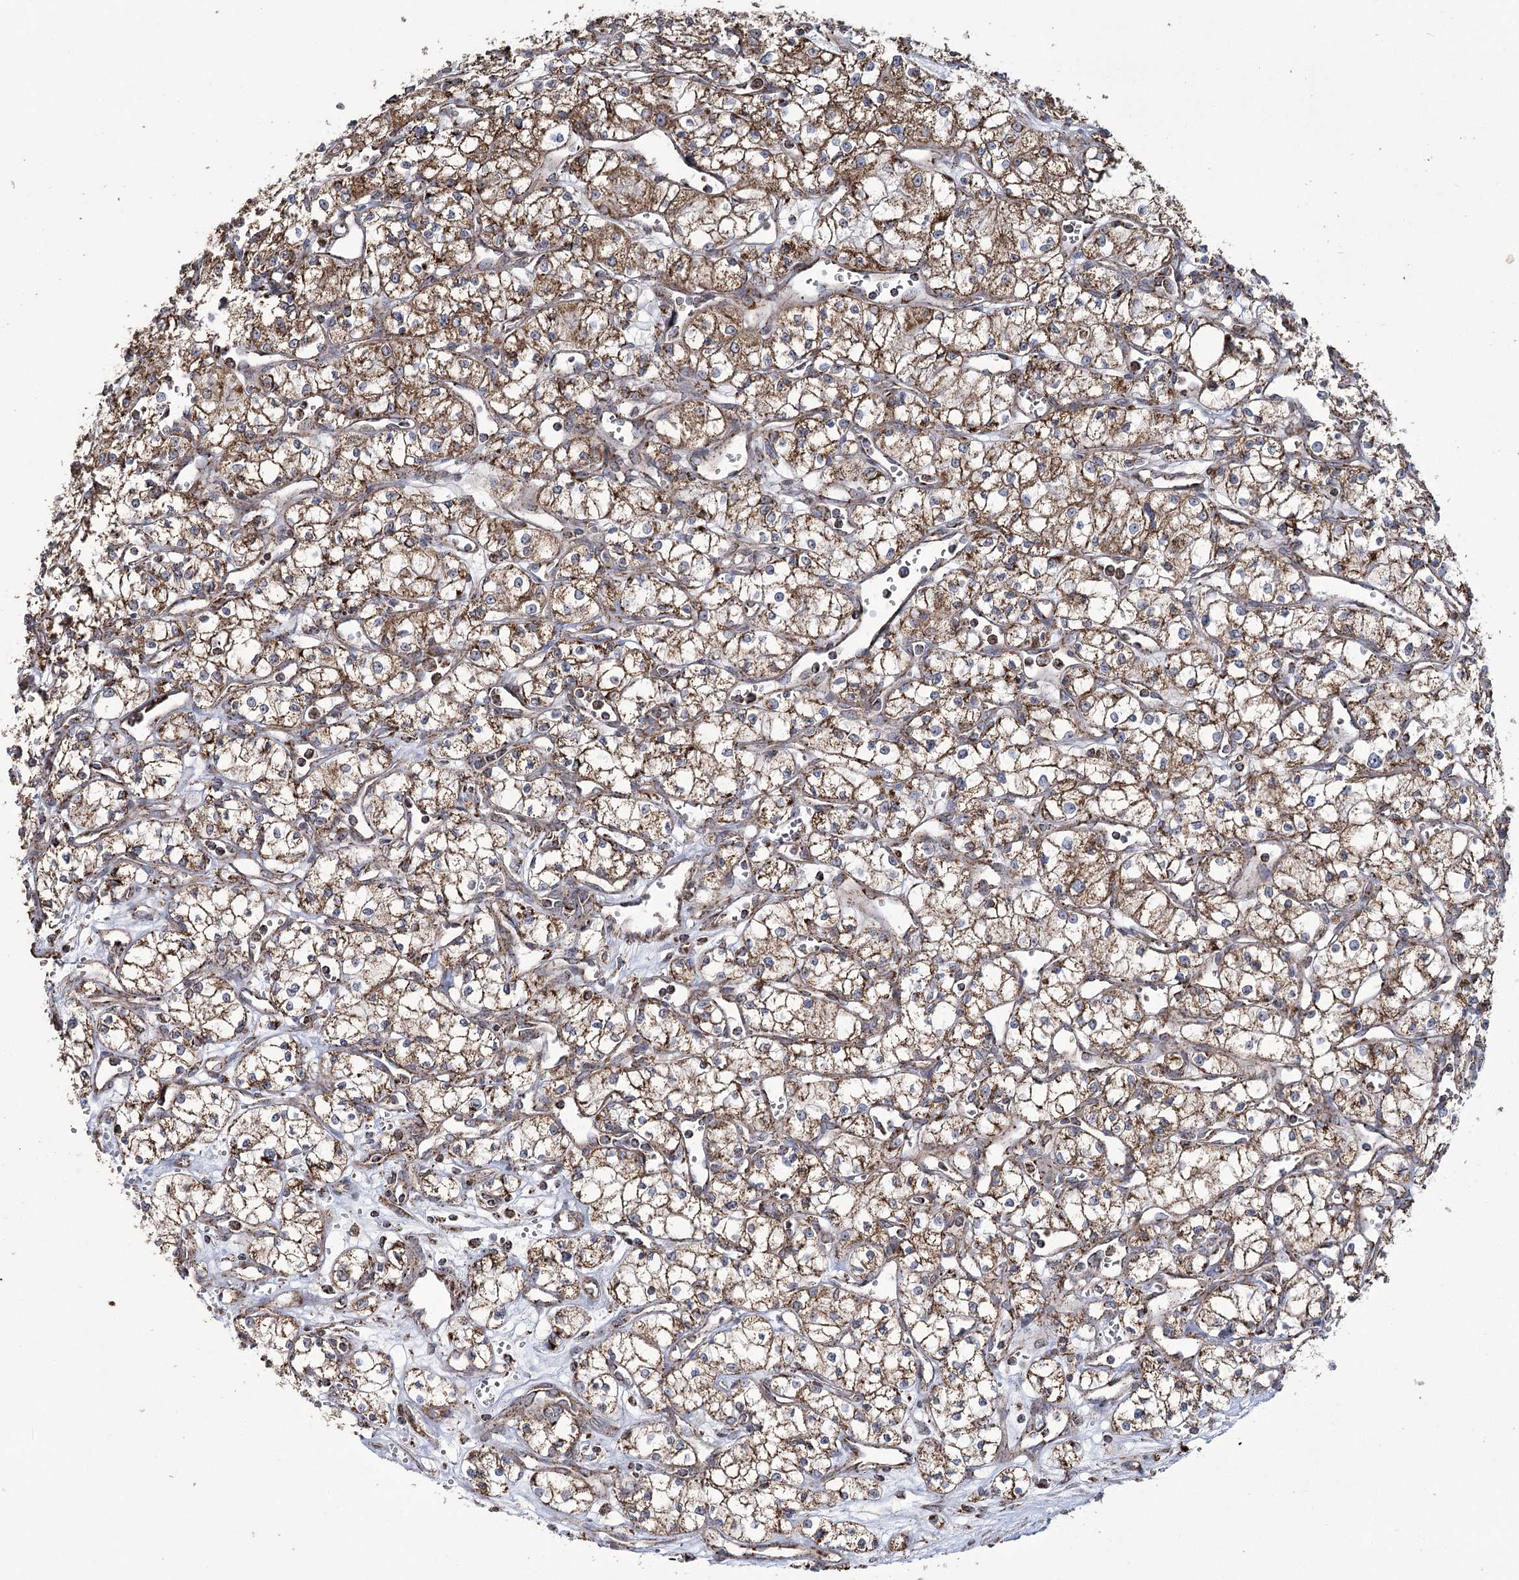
{"staining": {"intensity": "moderate", "quantity": ">75%", "location": "cytoplasmic/membranous"}, "tissue": "renal cancer", "cell_type": "Tumor cells", "image_type": "cancer", "snomed": [{"axis": "morphology", "description": "Adenocarcinoma, NOS"}, {"axis": "topography", "description": "Kidney"}], "caption": "High-power microscopy captured an IHC micrograph of renal cancer, revealing moderate cytoplasmic/membranous expression in approximately >75% of tumor cells.", "gene": "RANBP3L", "patient": {"sex": "male", "age": 59}}